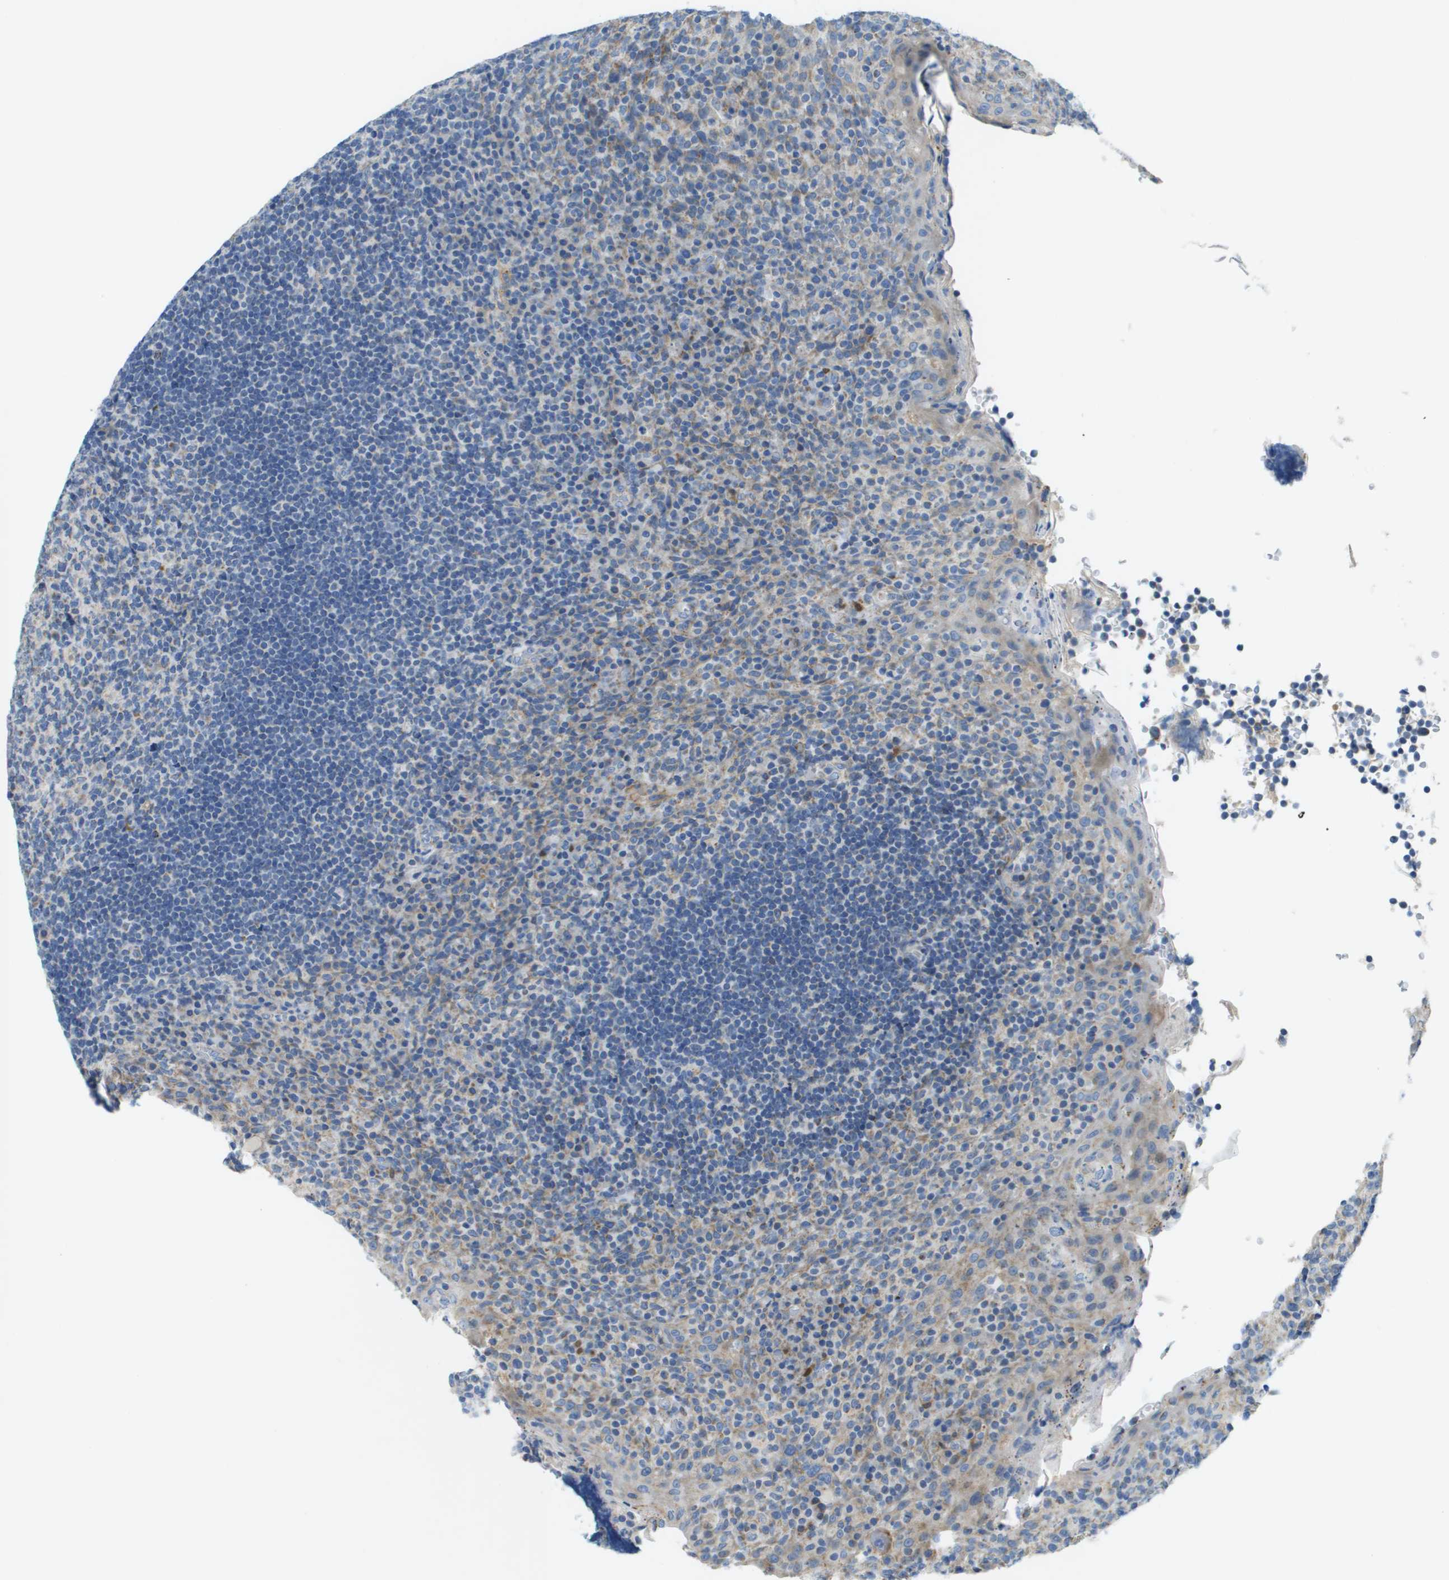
{"staining": {"intensity": "weak", "quantity": "<25%", "location": "cytoplasmic/membranous"}, "tissue": "tonsil", "cell_type": "Germinal center cells", "image_type": "normal", "snomed": [{"axis": "morphology", "description": "Normal tissue, NOS"}, {"axis": "topography", "description": "Tonsil"}], "caption": "This is a histopathology image of immunohistochemistry staining of unremarkable tonsil, which shows no staining in germinal center cells.", "gene": "CYGB", "patient": {"sex": "male", "age": 17}}